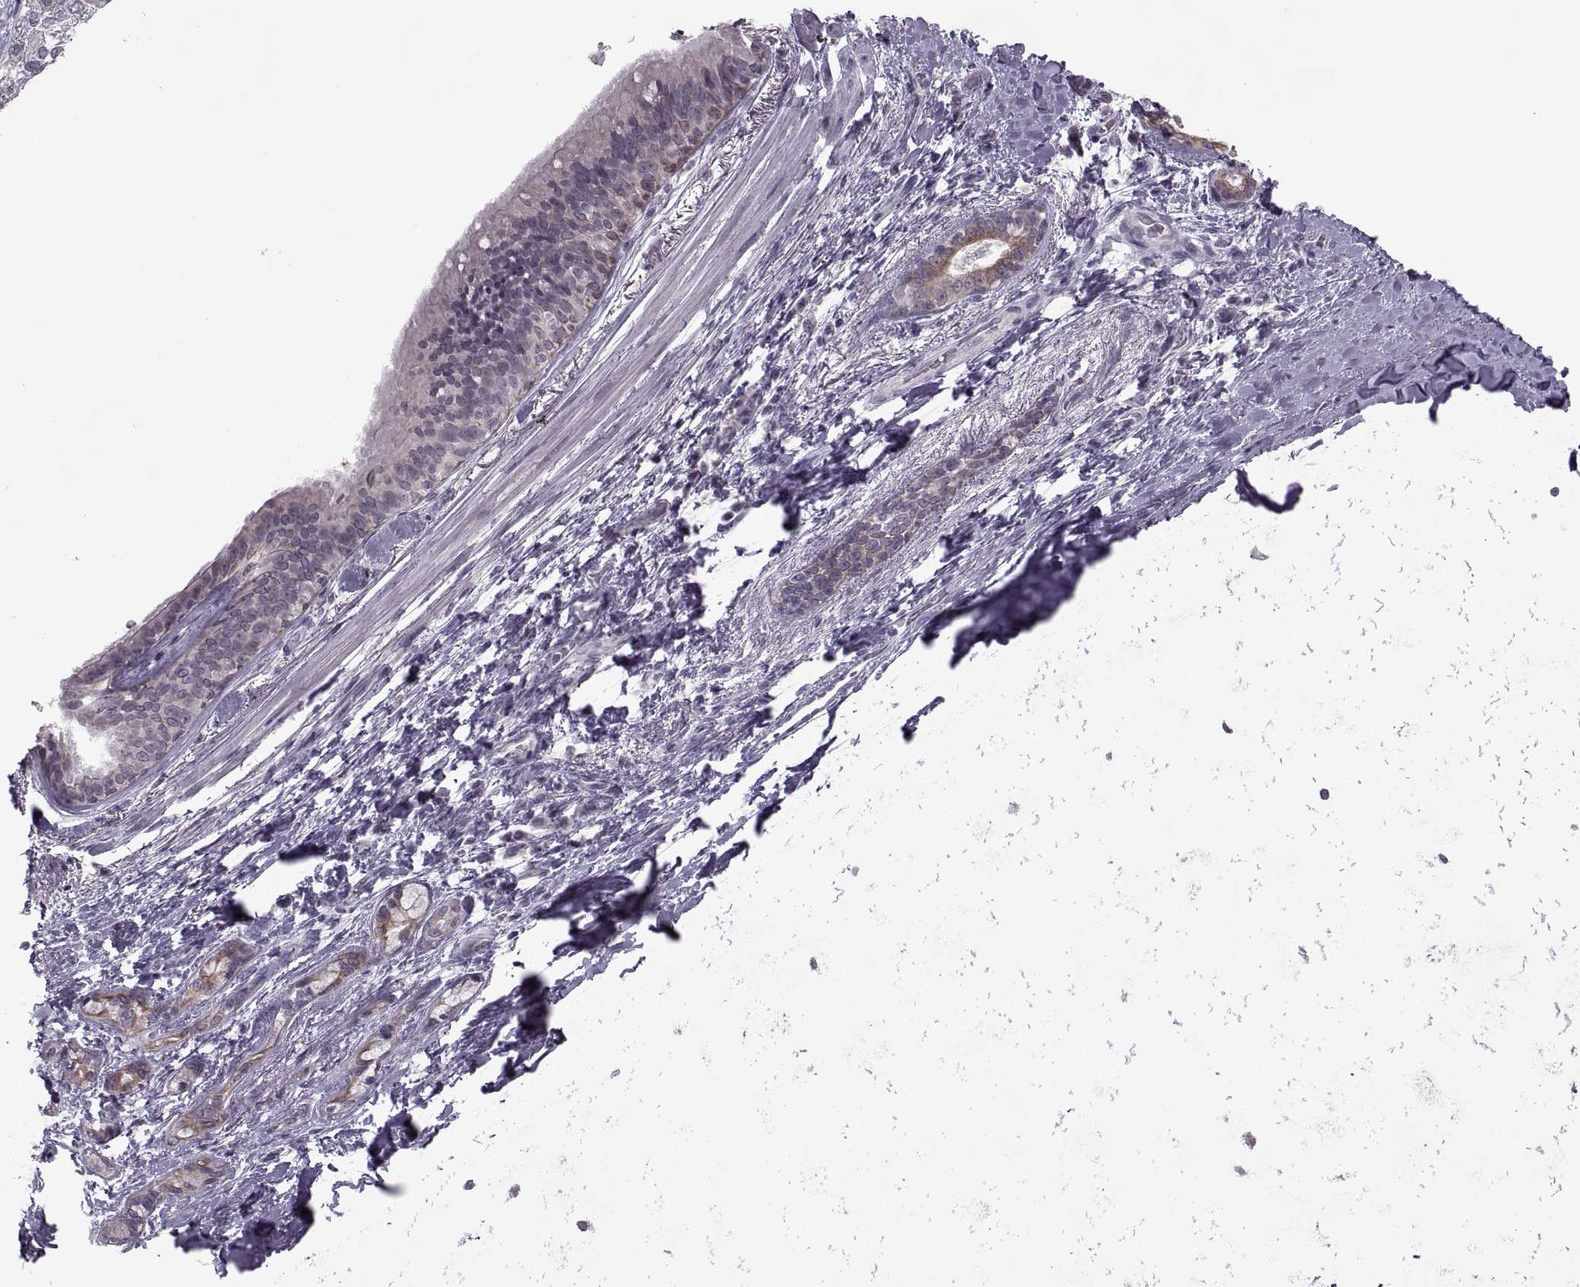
{"staining": {"intensity": "weak", "quantity": "<25%", "location": "cytoplasmic/membranous"}, "tissue": "bronchus", "cell_type": "Respiratory epithelial cells", "image_type": "normal", "snomed": [{"axis": "morphology", "description": "Normal tissue, NOS"}, {"axis": "morphology", "description": "Squamous cell carcinoma, NOS"}, {"axis": "topography", "description": "Bronchus"}, {"axis": "topography", "description": "Lung"}], "caption": "High power microscopy photomicrograph of an IHC micrograph of benign bronchus, revealing no significant staining in respiratory epithelial cells.", "gene": "MGAT4D", "patient": {"sex": "male", "age": 69}}